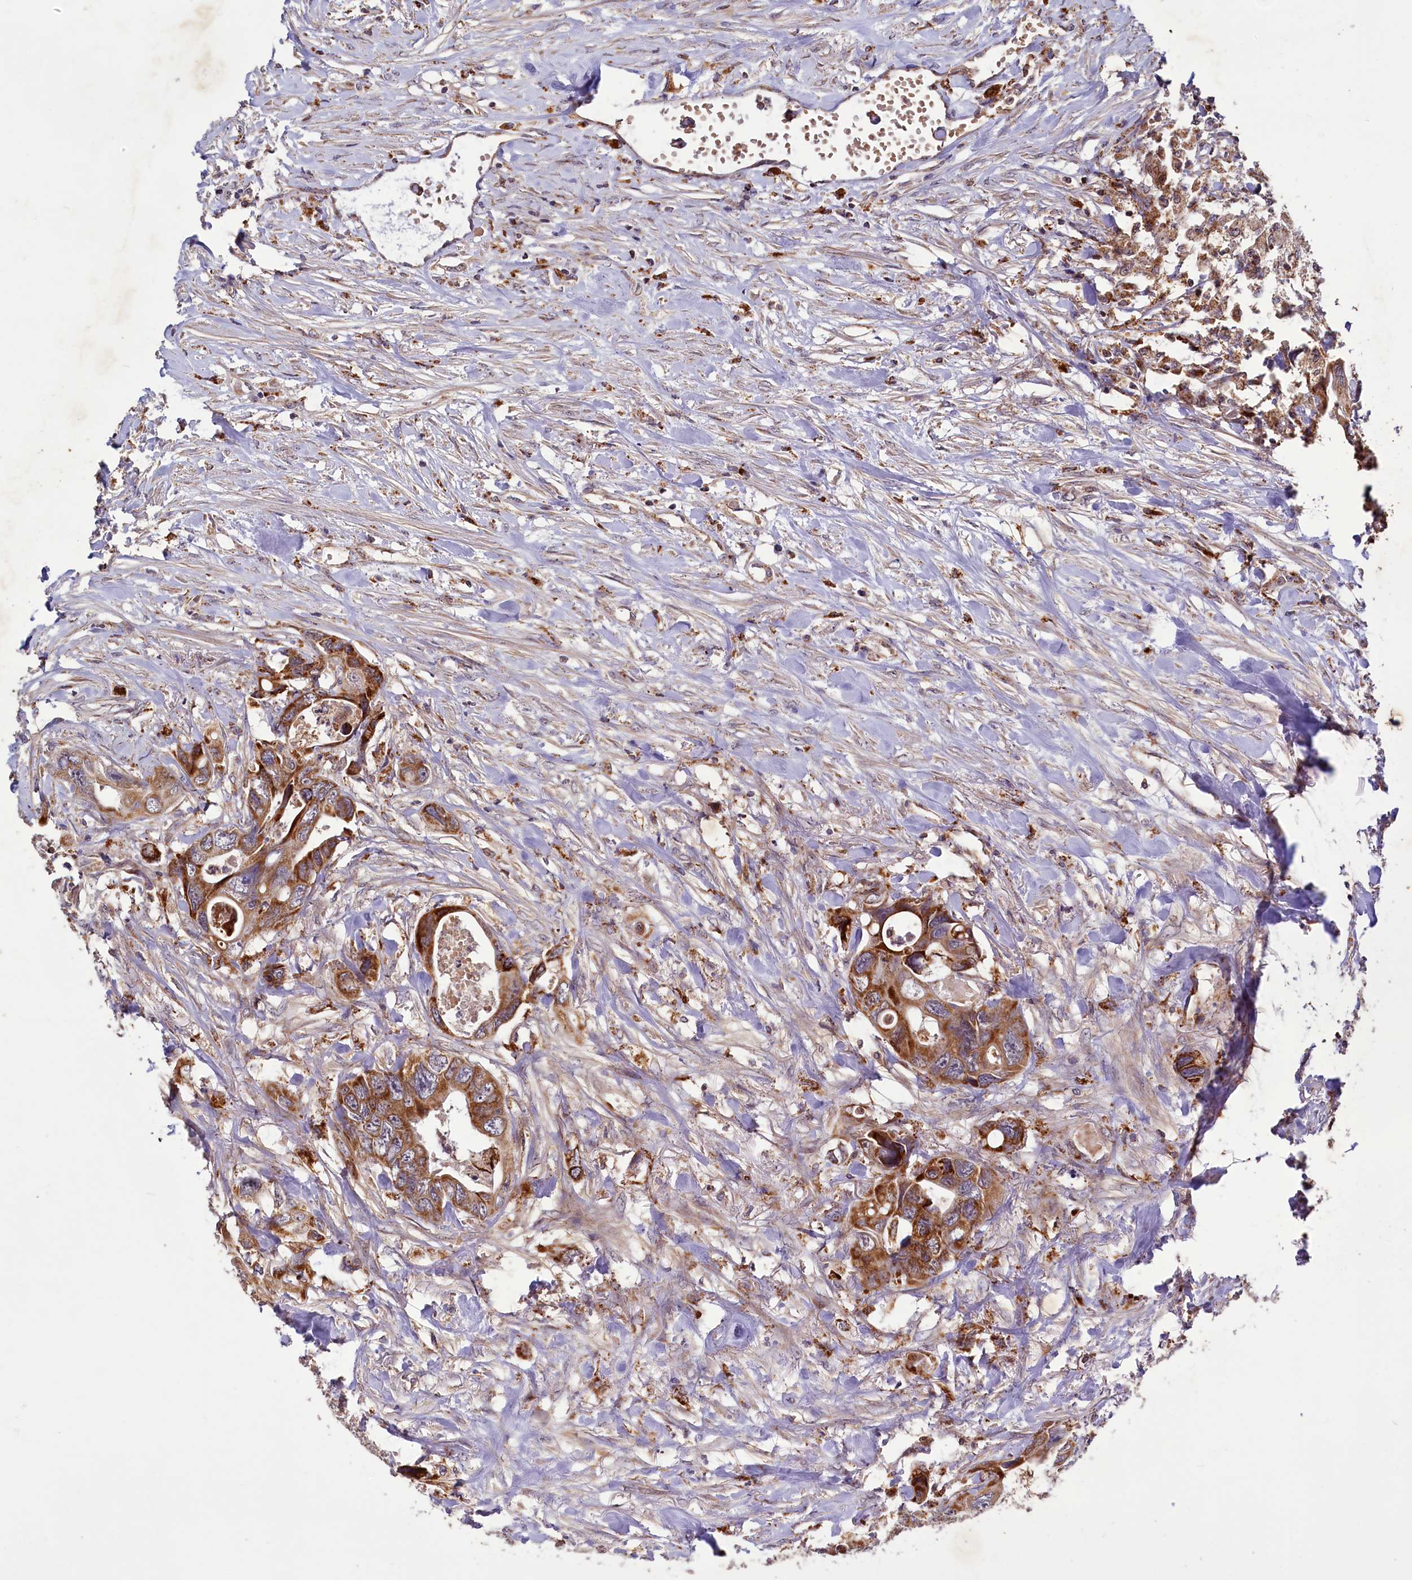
{"staining": {"intensity": "strong", "quantity": ">75%", "location": "cytoplasmic/membranous"}, "tissue": "colorectal cancer", "cell_type": "Tumor cells", "image_type": "cancer", "snomed": [{"axis": "morphology", "description": "Adenocarcinoma, NOS"}, {"axis": "topography", "description": "Rectum"}], "caption": "This is a photomicrograph of IHC staining of colorectal adenocarcinoma, which shows strong expression in the cytoplasmic/membranous of tumor cells.", "gene": "DYNC2H1", "patient": {"sex": "male", "age": 57}}